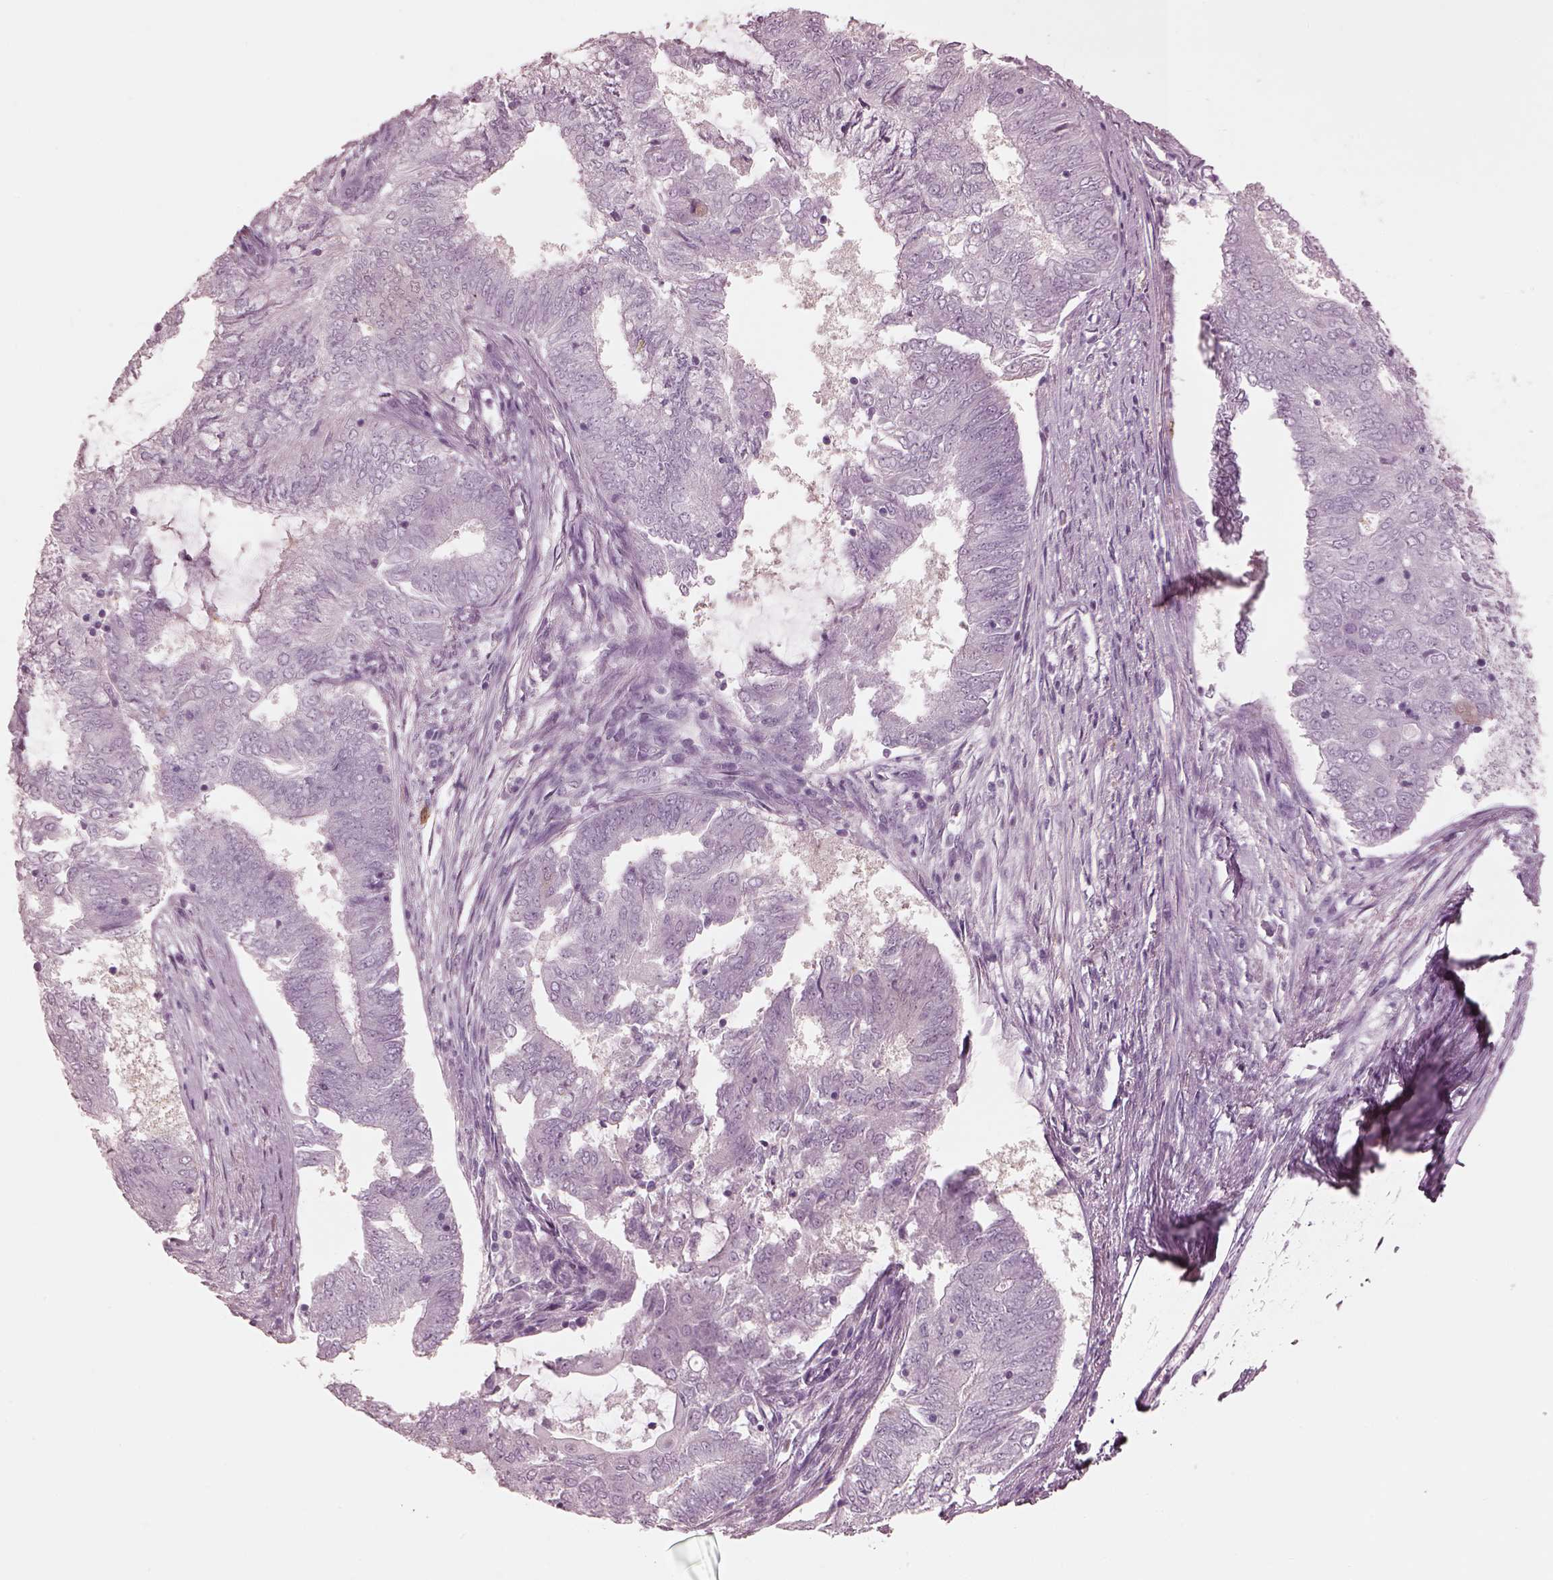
{"staining": {"intensity": "negative", "quantity": "none", "location": "none"}, "tissue": "endometrial cancer", "cell_type": "Tumor cells", "image_type": "cancer", "snomed": [{"axis": "morphology", "description": "Adenocarcinoma, NOS"}, {"axis": "topography", "description": "Endometrium"}], "caption": "This is a histopathology image of IHC staining of endometrial adenocarcinoma, which shows no expression in tumor cells.", "gene": "C2orf81", "patient": {"sex": "female", "age": 62}}